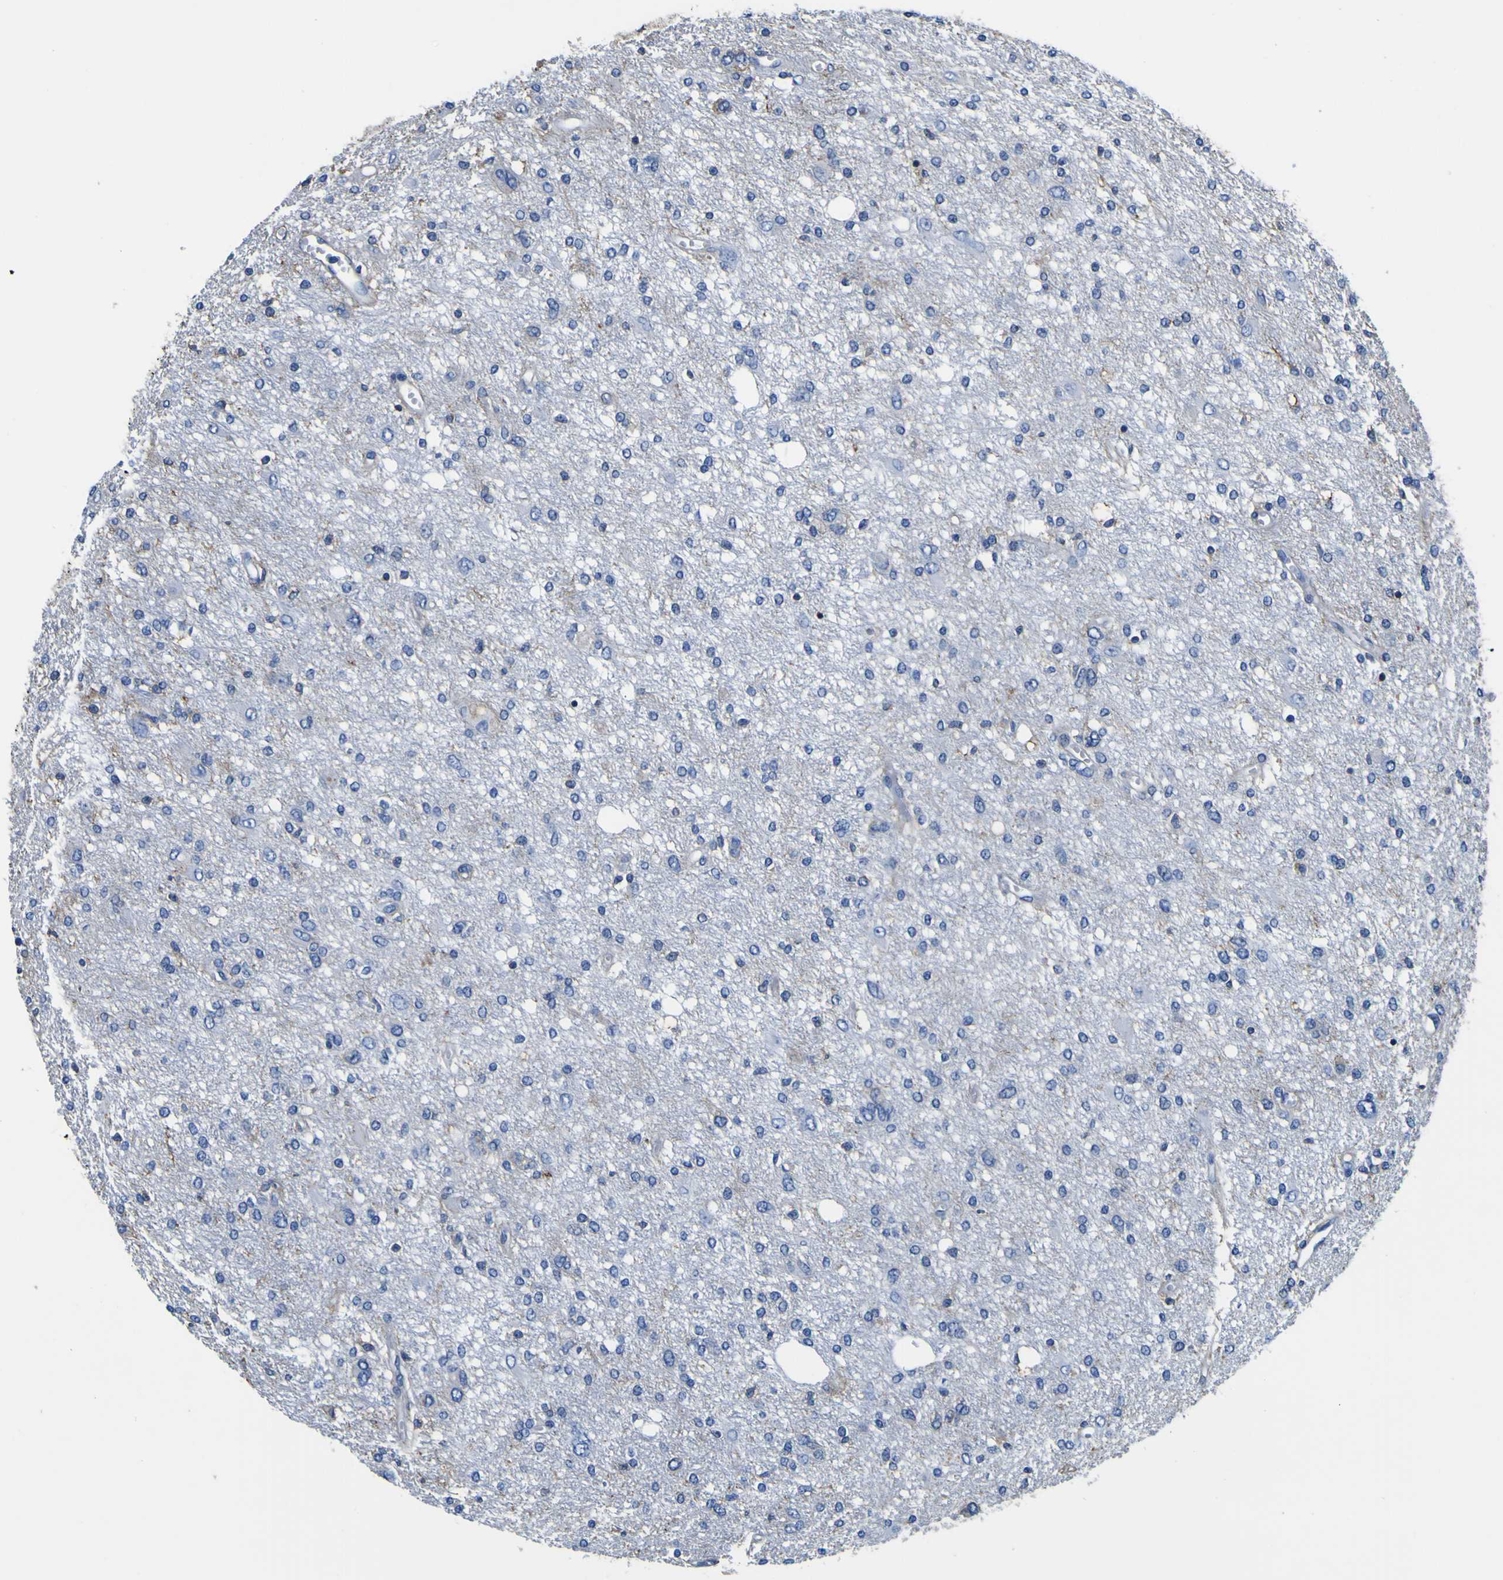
{"staining": {"intensity": "negative", "quantity": "none", "location": "none"}, "tissue": "glioma", "cell_type": "Tumor cells", "image_type": "cancer", "snomed": [{"axis": "morphology", "description": "Glioma, malignant, High grade"}, {"axis": "topography", "description": "Brain"}], "caption": "Malignant glioma (high-grade) was stained to show a protein in brown. There is no significant staining in tumor cells.", "gene": "PXDN", "patient": {"sex": "female", "age": 59}}